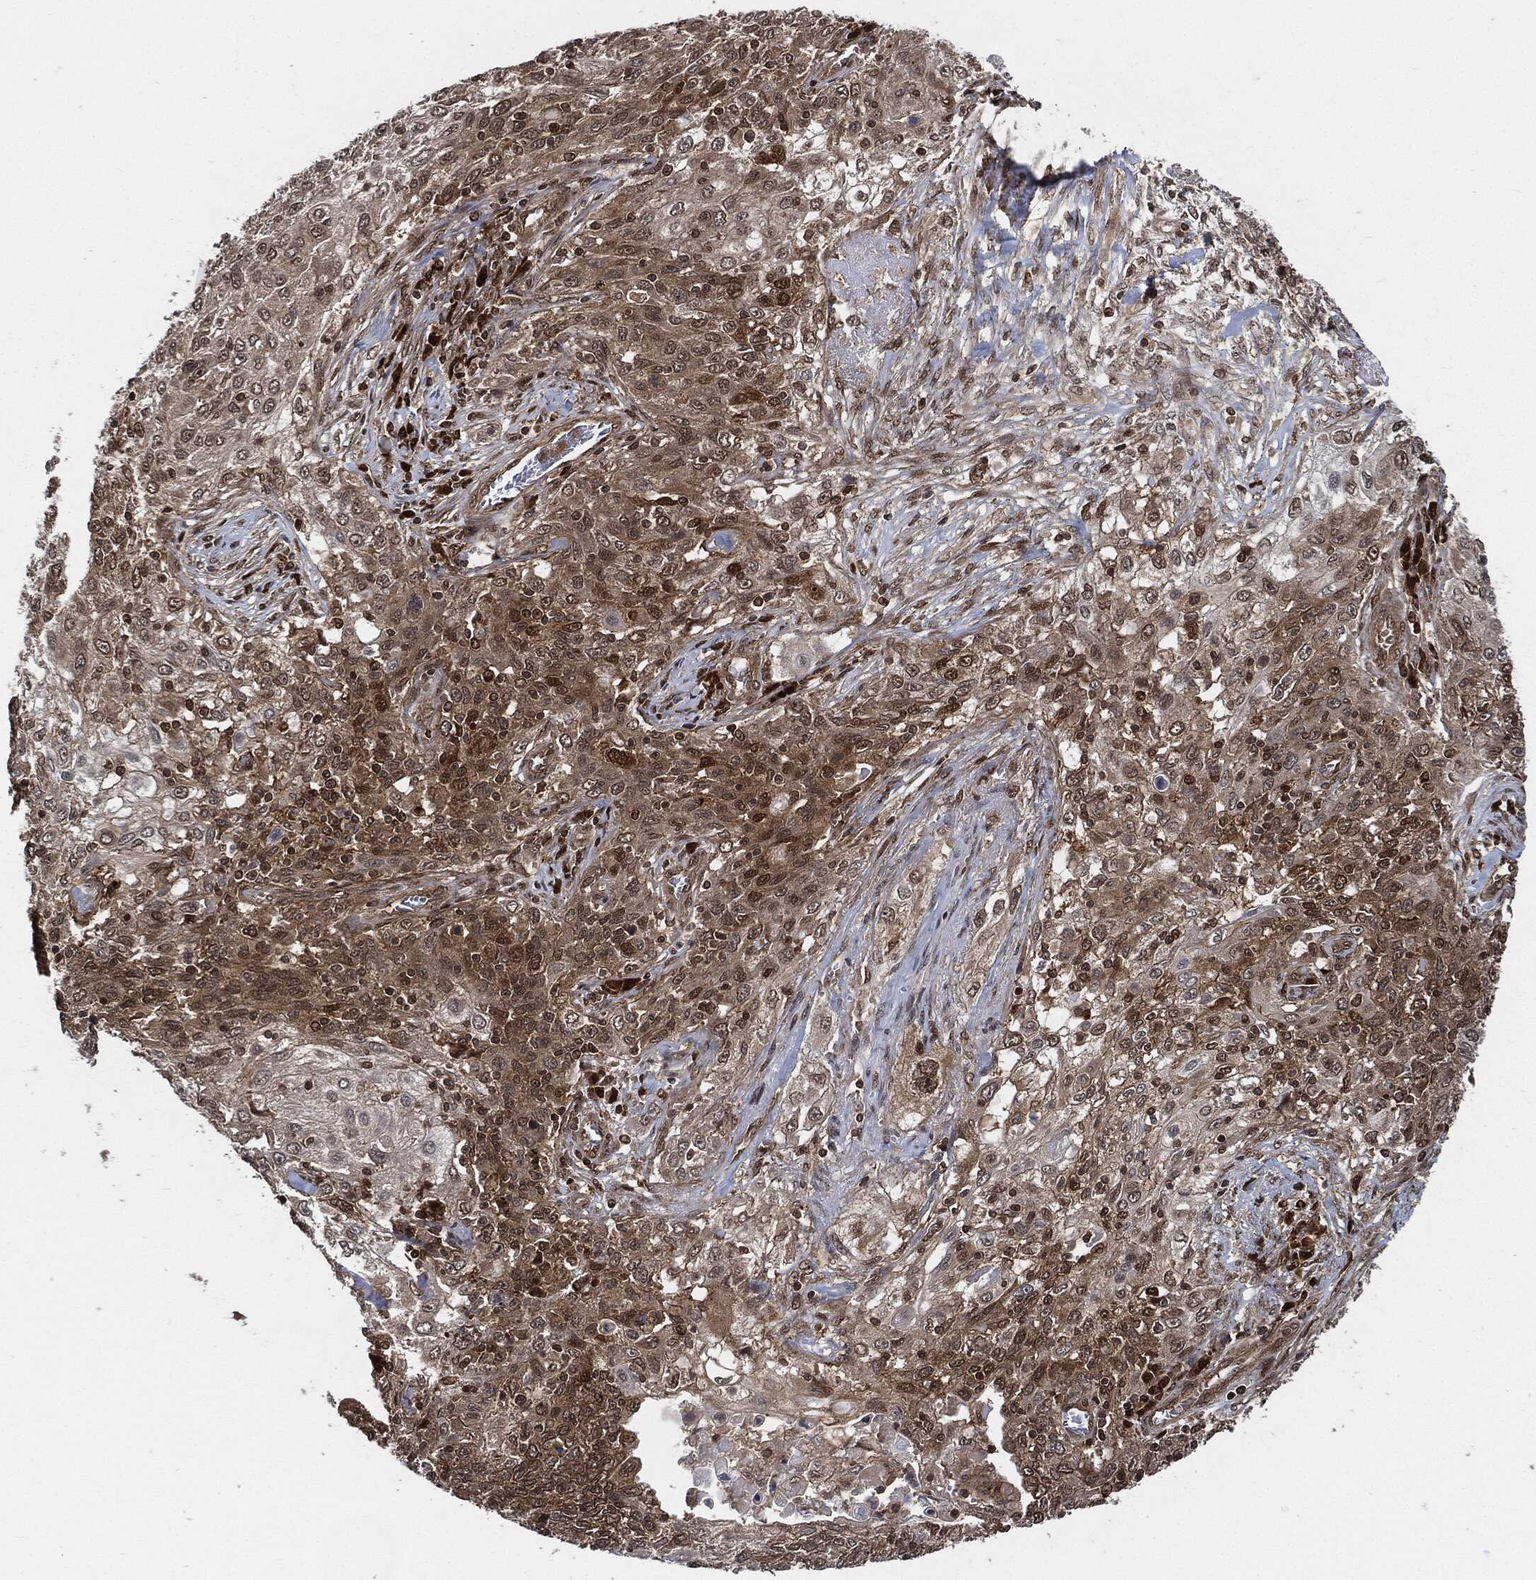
{"staining": {"intensity": "moderate", "quantity": "<25%", "location": "cytoplasmic/membranous,nuclear"}, "tissue": "lung cancer", "cell_type": "Tumor cells", "image_type": "cancer", "snomed": [{"axis": "morphology", "description": "Squamous cell carcinoma, NOS"}, {"axis": "topography", "description": "Lung"}], "caption": "A brown stain shows moderate cytoplasmic/membranous and nuclear staining of a protein in human squamous cell carcinoma (lung) tumor cells.", "gene": "CUTA", "patient": {"sex": "female", "age": 69}}